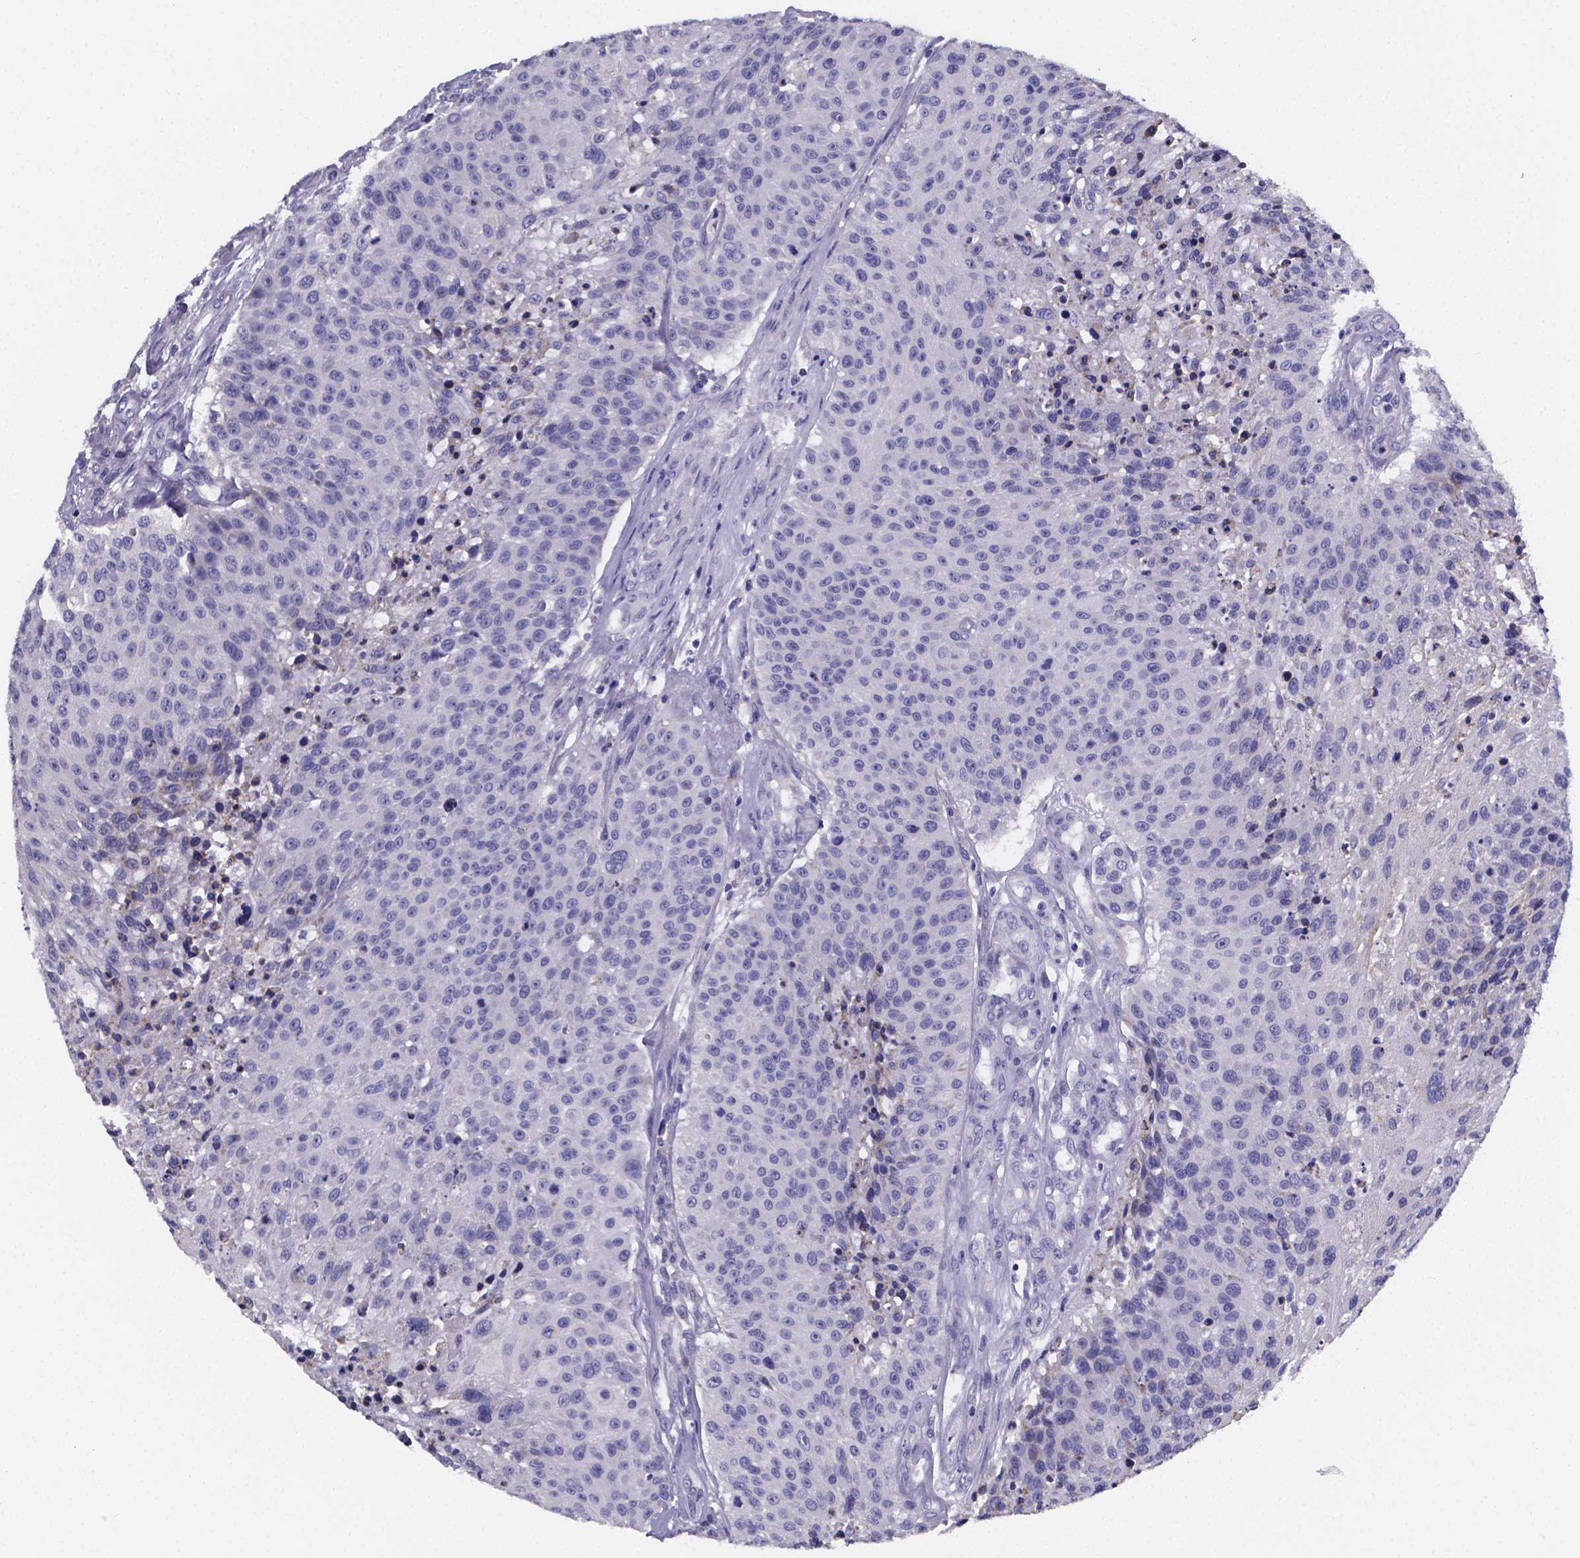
{"staining": {"intensity": "negative", "quantity": "none", "location": "none"}, "tissue": "urothelial cancer", "cell_type": "Tumor cells", "image_type": "cancer", "snomed": [{"axis": "morphology", "description": "Urothelial carcinoma, NOS"}, {"axis": "topography", "description": "Urinary bladder"}], "caption": "Immunohistochemistry (IHC) photomicrograph of urothelial cancer stained for a protein (brown), which shows no staining in tumor cells. (Immunohistochemistry (IHC), brightfield microscopy, high magnification).", "gene": "PAH", "patient": {"sex": "male", "age": 55}}